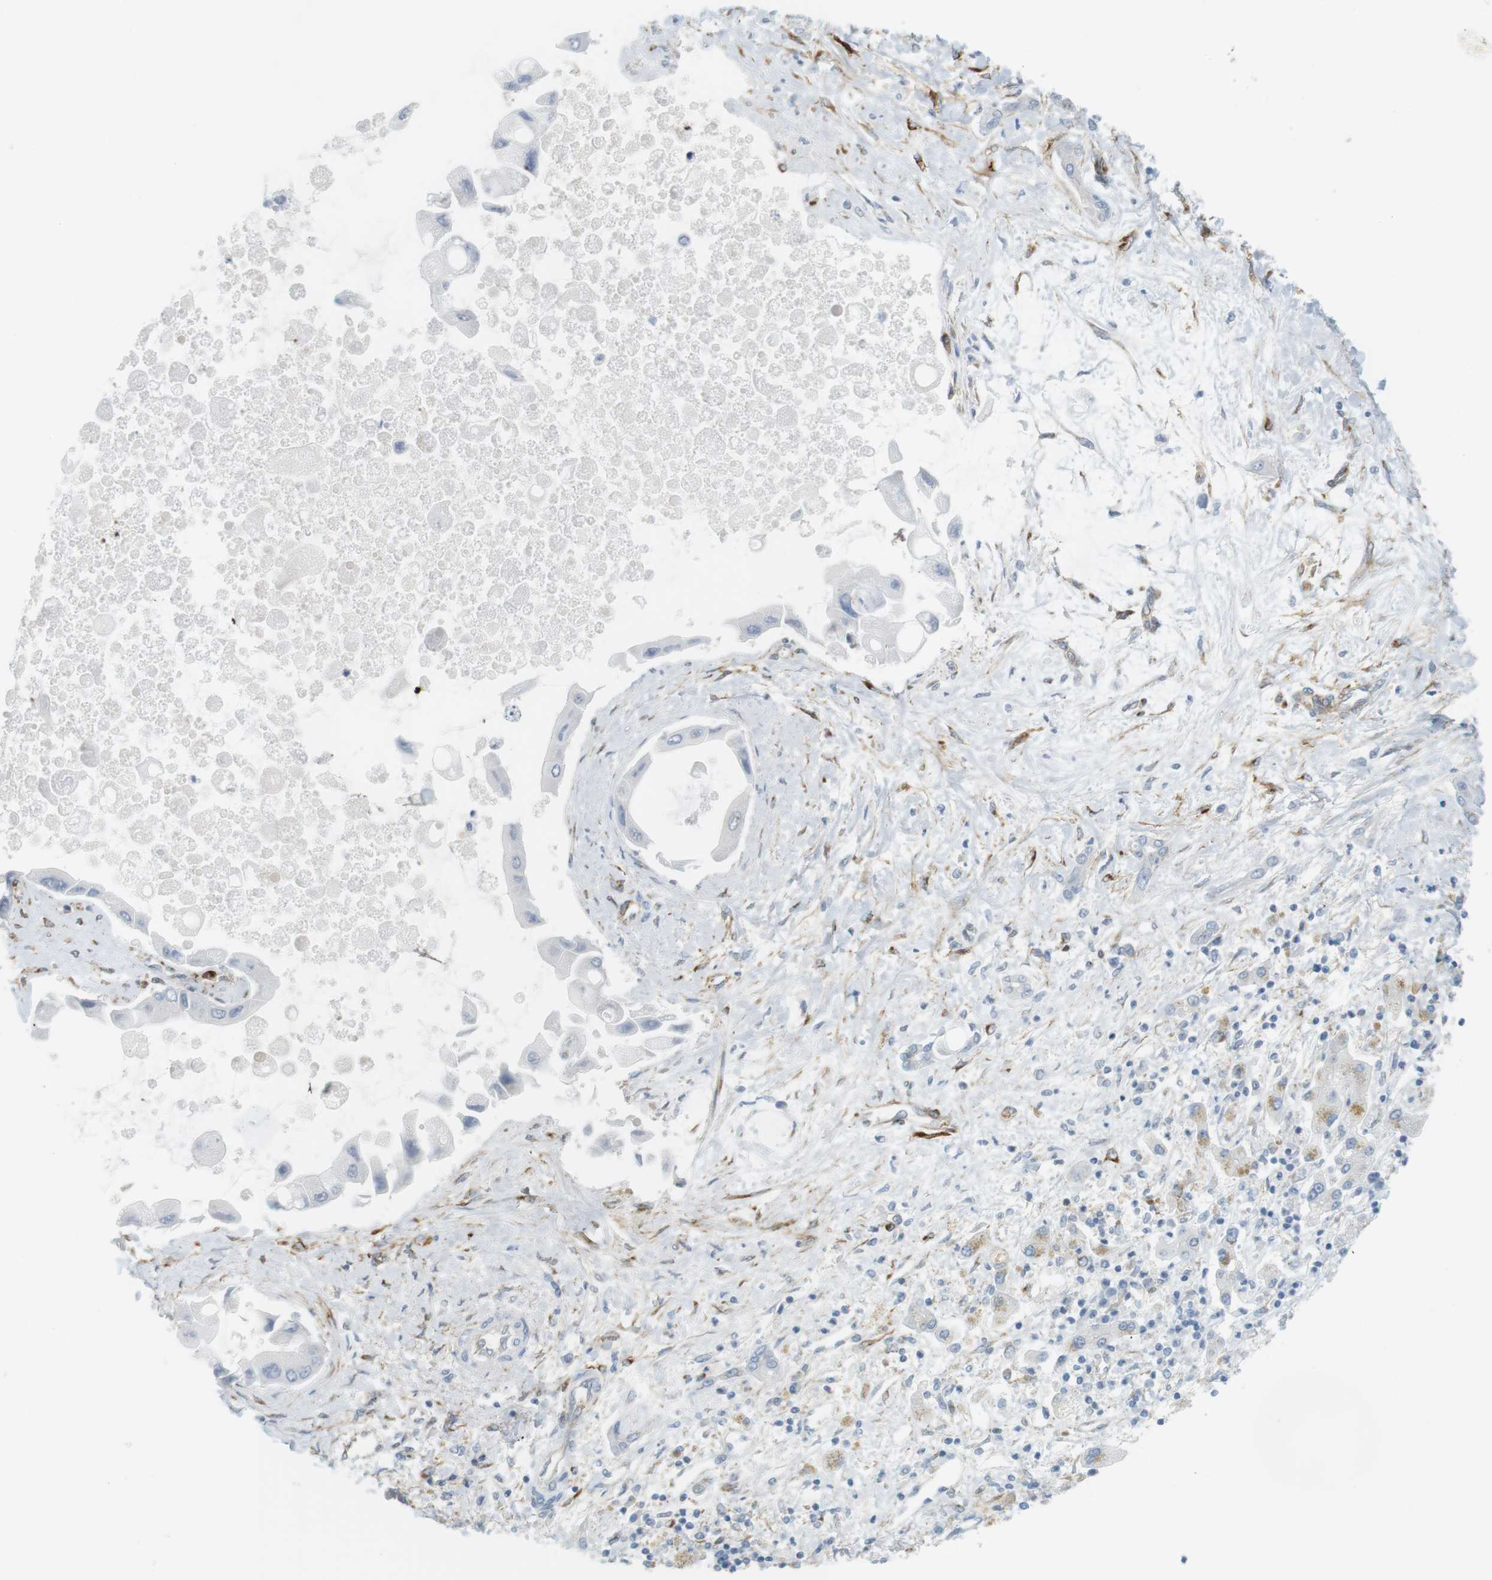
{"staining": {"intensity": "negative", "quantity": "none", "location": "none"}, "tissue": "liver cancer", "cell_type": "Tumor cells", "image_type": "cancer", "snomed": [{"axis": "morphology", "description": "Cholangiocarcinoma"}, {"axis": "topography", "description": "Liver"}], "caption": "Liver cancer (cholangiocarcinoma) was stained to show a protein in brown. There is no significant staining in tumor cells.", "gene": "F2R", "patient": {"sex": "male", "age": 50}}